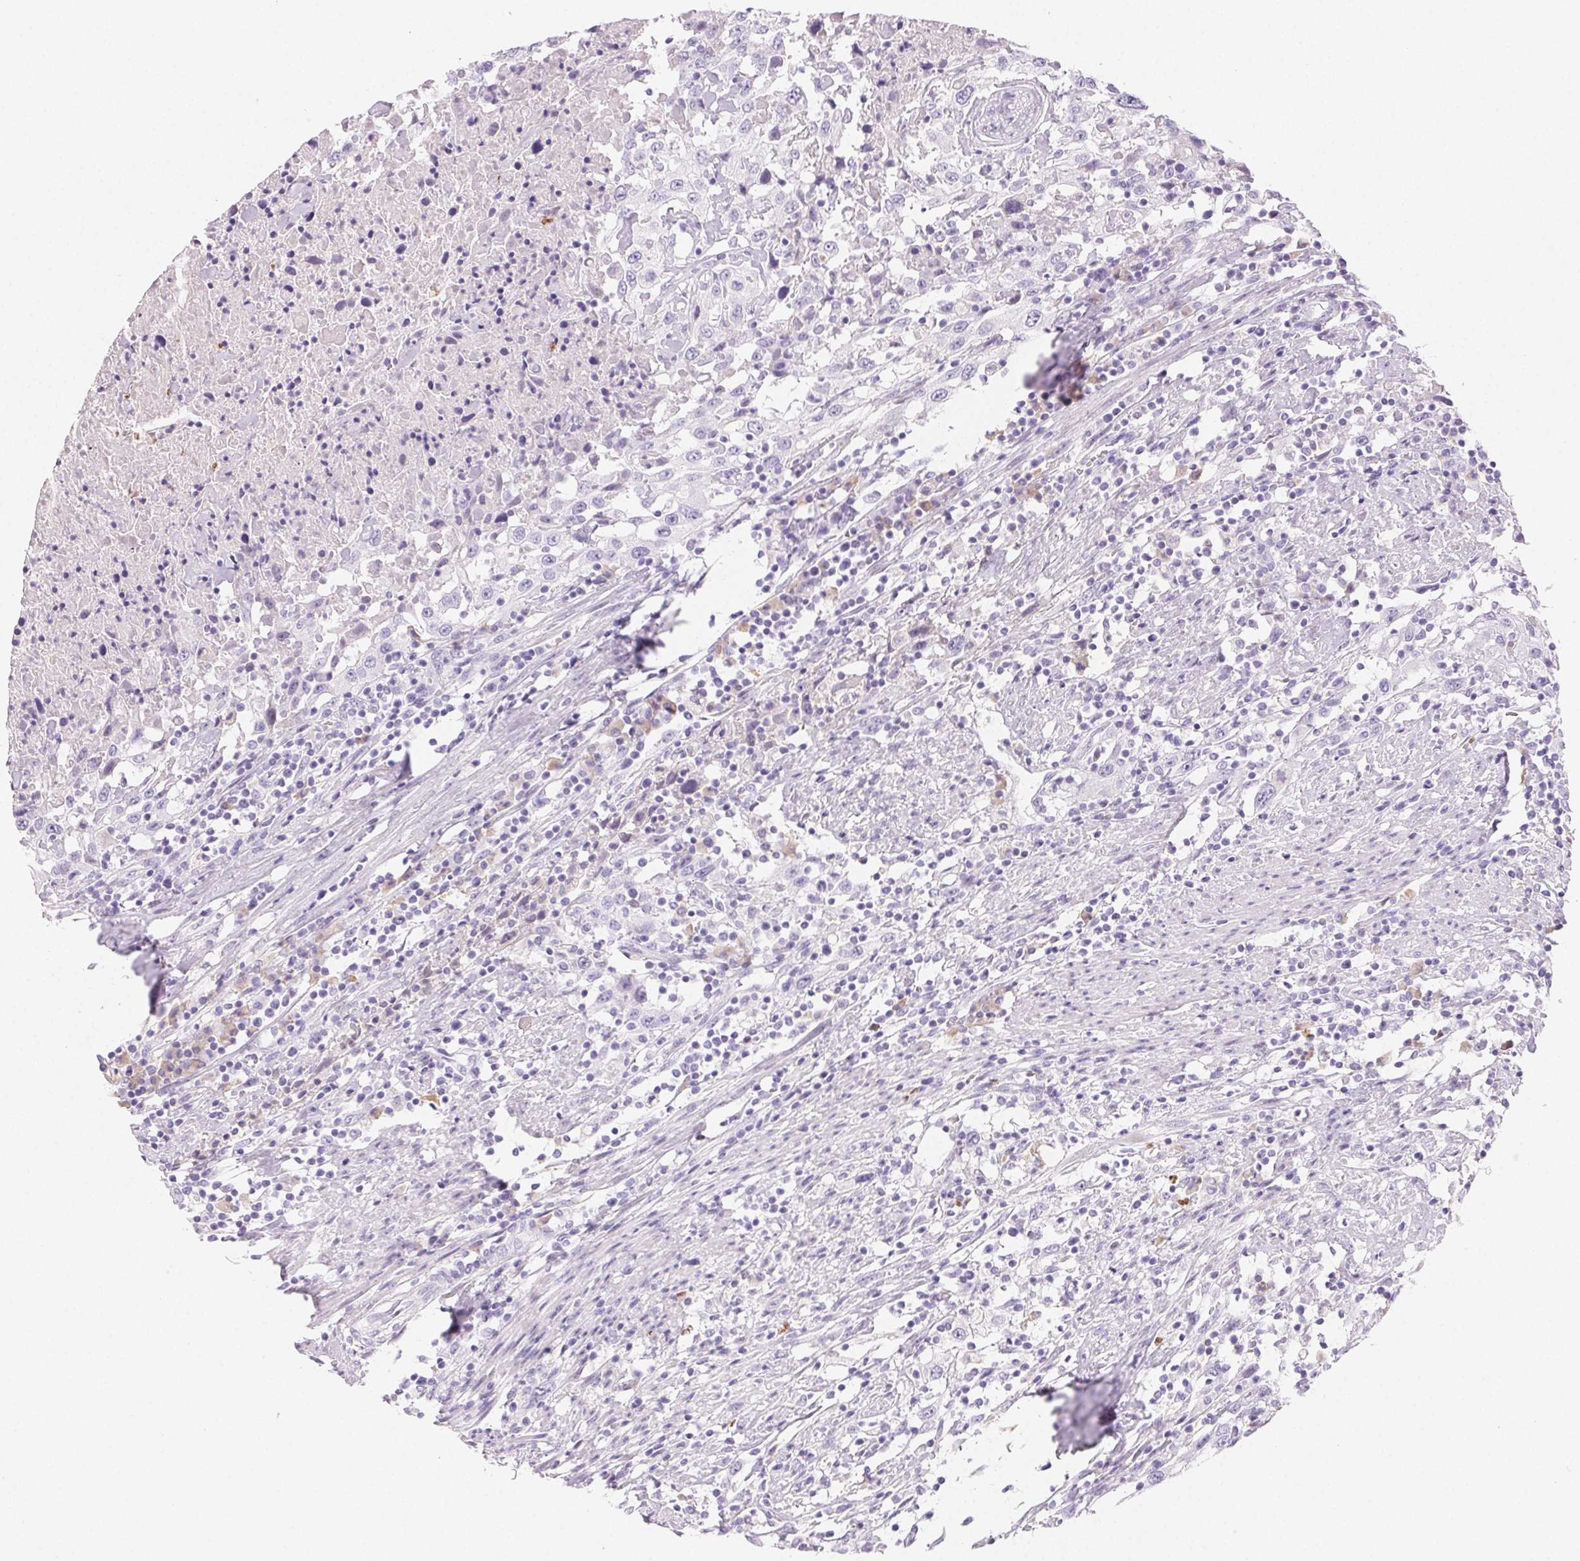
{"staining": {"intensity": "negative", "quantity": "none", "location": "none"}, "tissue": "urothelial cancer", "cell_type": "Tumor cells", "image_type": "cancer", "snomed": [{"axis": "morphology", "description": "Urothelial carcinoma, High grade"}, {"axis": "topography", "description": "Urinary bladder"}], "caption": "Immunohistochemistry (IHC) image of neoplastic tissue: urothelial carcinoma (high-grade) stained with DAB (3,3'-diaminobenzidine) demonstrates no significant protein positivity in tumor cells. The staining was performed using DAB (3,3'-diaminobenzidine) to visualize the protein expression in brown, while the nuclei were stained in blue with hematoxylin (Magnification: 20x).", "gene": "PADI4", "patient": {"sex": "male", "age": 61}}